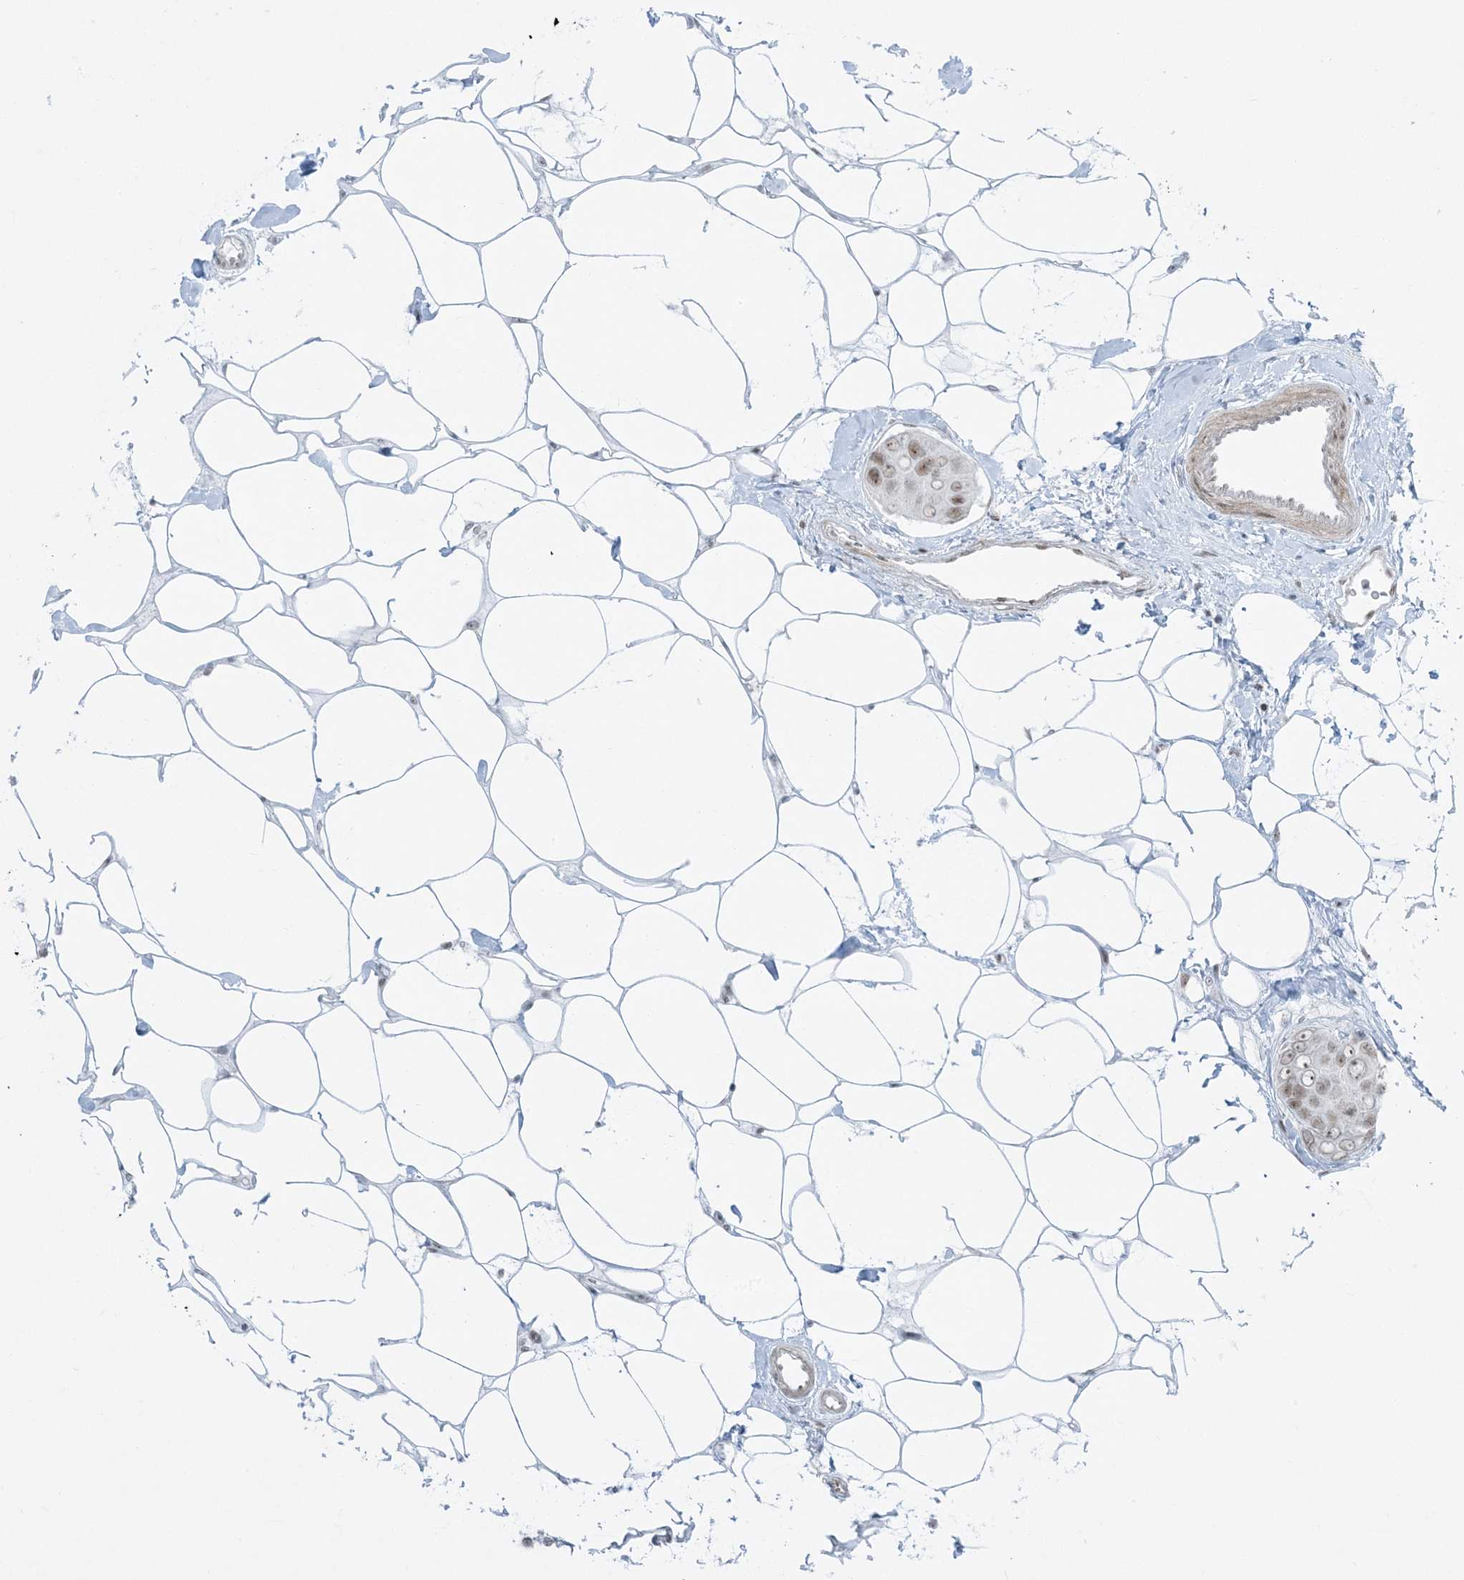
{"staining": {"intensity": "weak", "quantity": "25%-75%", "location": "nuclear"}, "tissue": "breast cancer", "cell_type": "Tumor cells", "image_type": "cancer", "snomed": [{"axis": "morphology", "description": "Normal tissue, NOS"}, {"axis": "morphology", "description": "Duct carcinoma"}, {"axis": "topography", "description": "Breast"}], "caption": "A low amount of weak nuclear positivity is present in about 25%-75% of tumor cells in breast invasive ductal carcinoma tissue.", "gene": "ZNF787", "patient": {"sex": "female", "age": 39}}